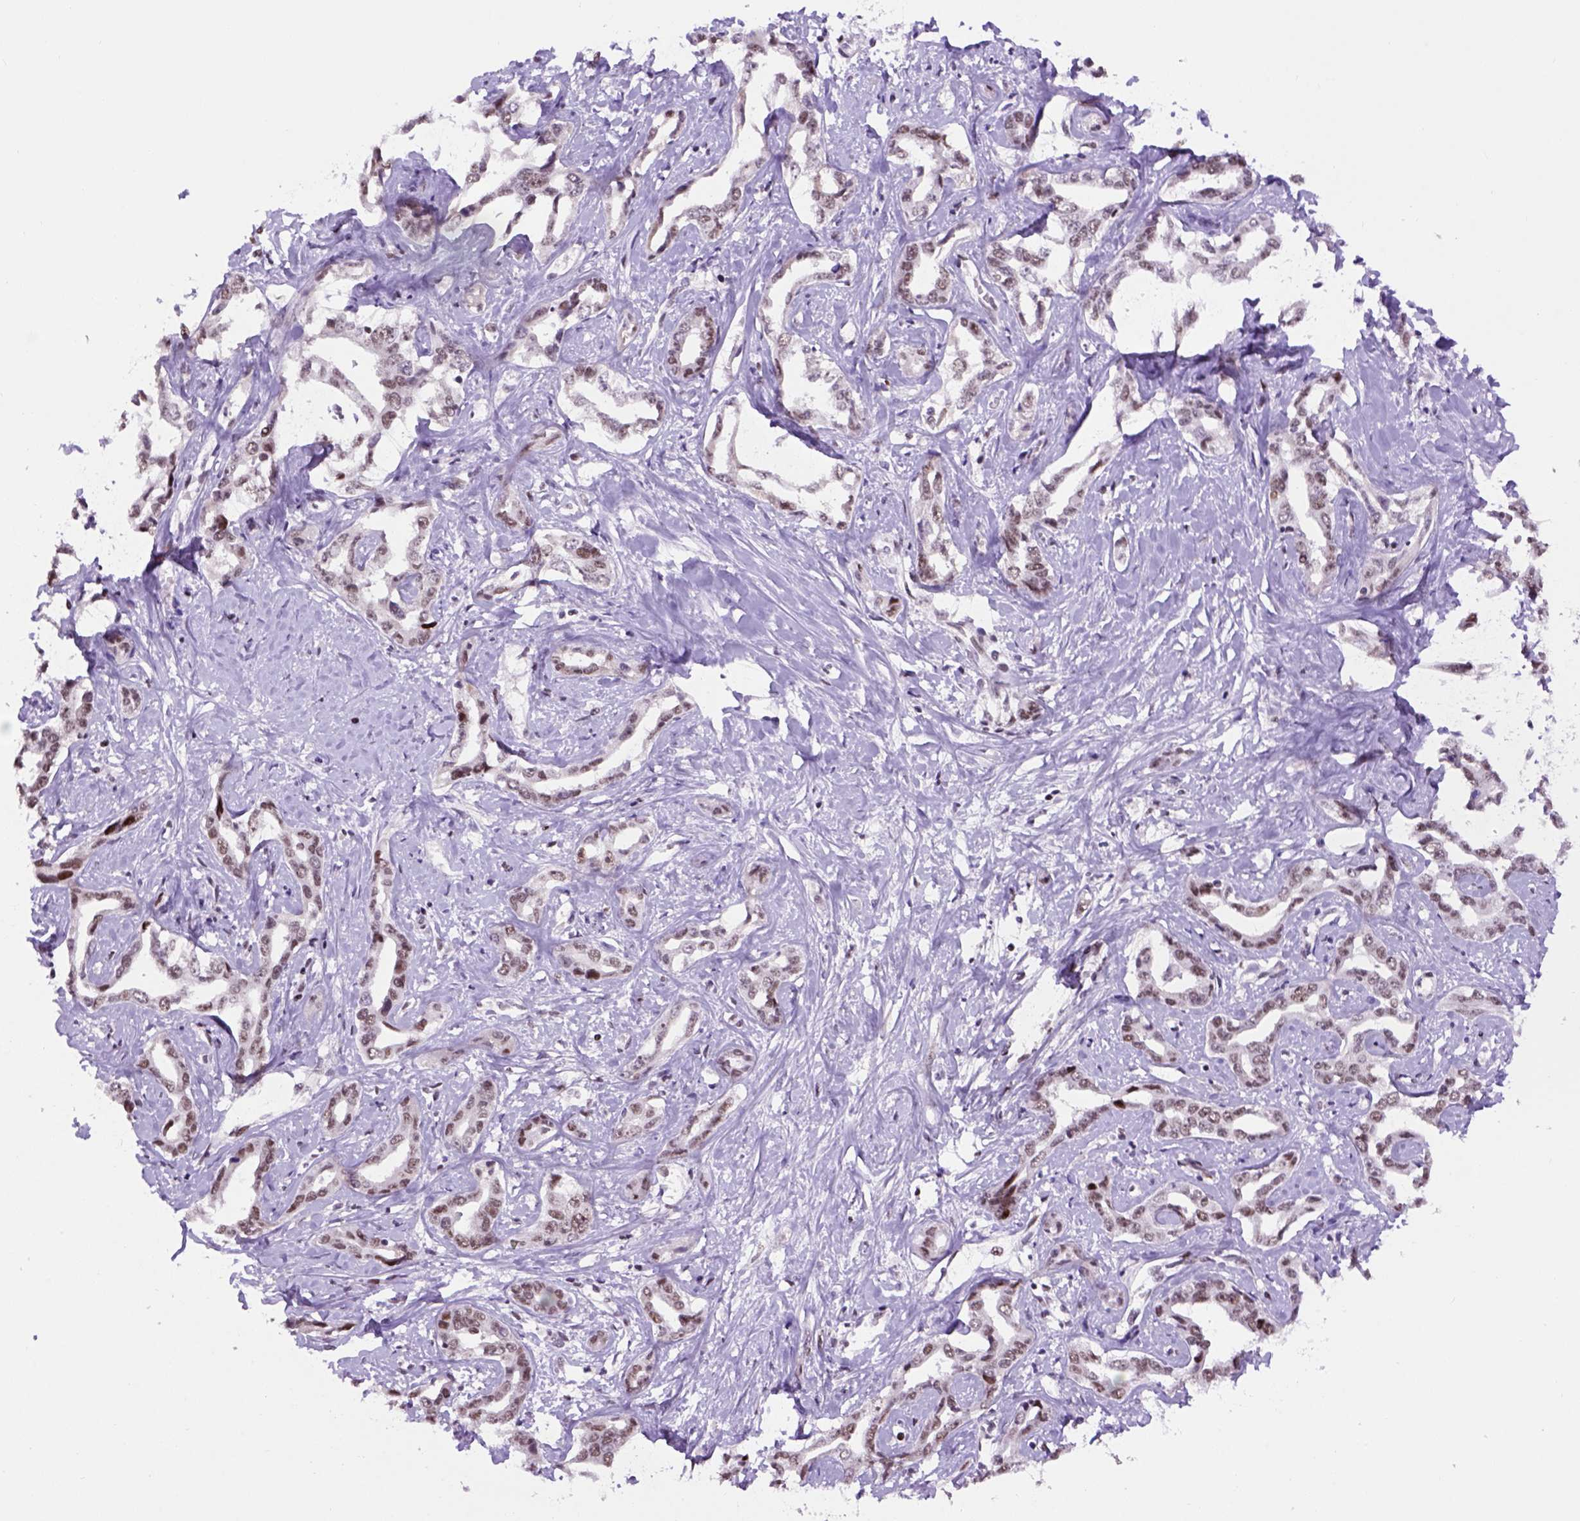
{"staining": {"intensity": "moderate", "quantity": ">75%", "location": "nuclear"}, "tissue": "liver cancer", "cell_type": "Tumor cells", "image_type": "cancer", "snomed": [{"axis": "morphology", "description": "Cholangiocarcinoma"}, {"axis": "topography", "description": "Liver"}], "caption": "Liver cholangiocarcinoma tissue reveals moderate nuclear positivity in about >75% of tumor cells, visualized by immunohistochemistry. The protein of interest is shown in brown color, while the nuclei are stained blue.", "gene": "TBPL1", "patient": {"sex": "male", "age": 59}}